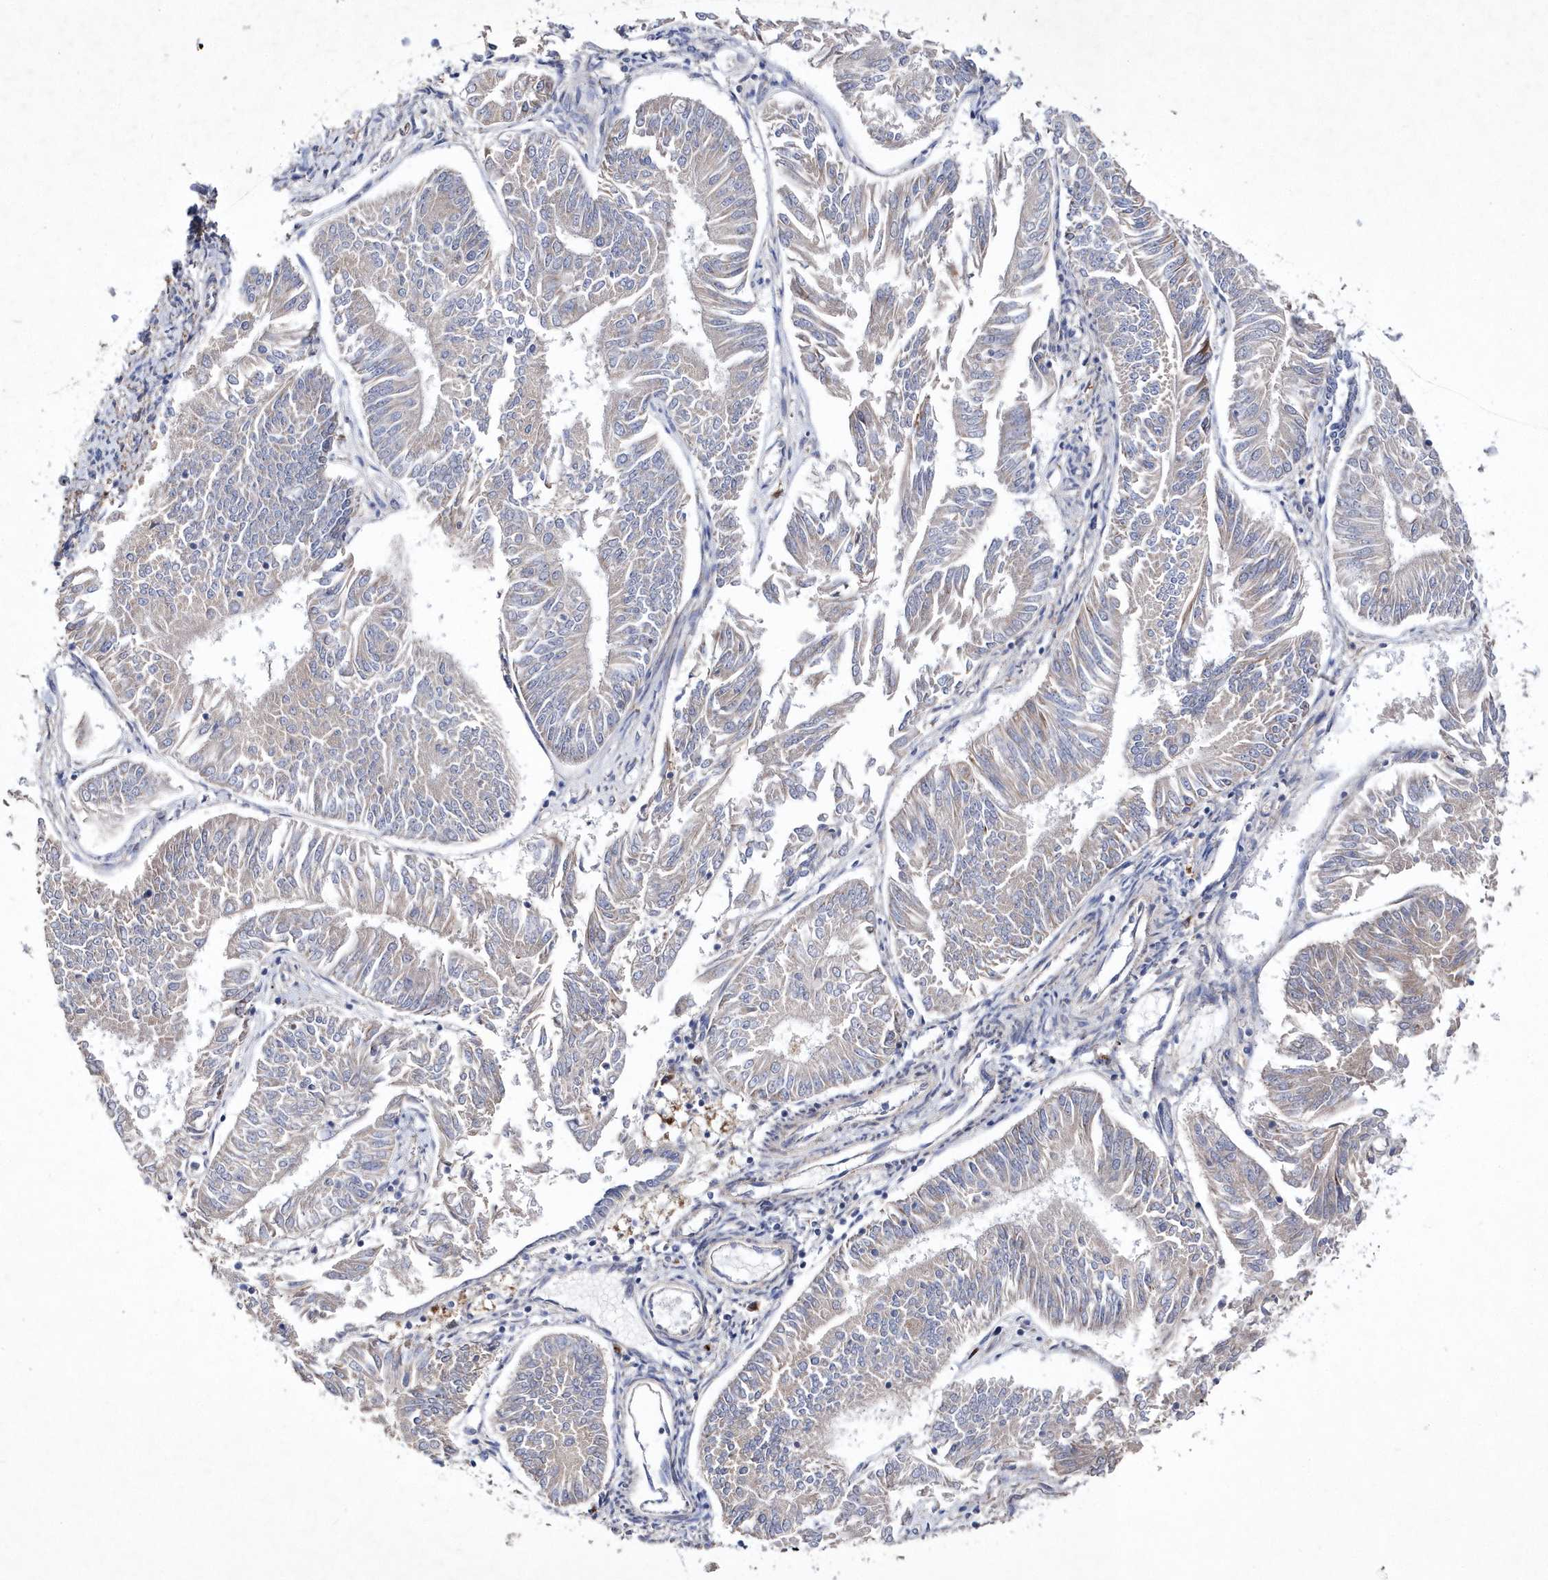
{"staining": {"intensity": "weak", "quantity": "25%-75%", "location": "cytoplasmic/membranous"}, "tissue": "endometrial cancer", "cell_type": "Tumor cells", "image_type": "cancer", "snomed": [{"axis": "morphology", "description": "Adenocarcinoma, NOS"}, {"axis": "topography", "description": "Endometrium"}], "caption": "High-power microscopy captured an immunohistochemistry micrograph of adenocarcinoma (endometrial), revealing weak cytoplasmic/membranous expression in approximately 25%-75% of tumor cells. (Brightfield microscopy of DAB IHC at high magnification).", "gene": "METTL8", "patient": {"sex": "female", "age": 58}}